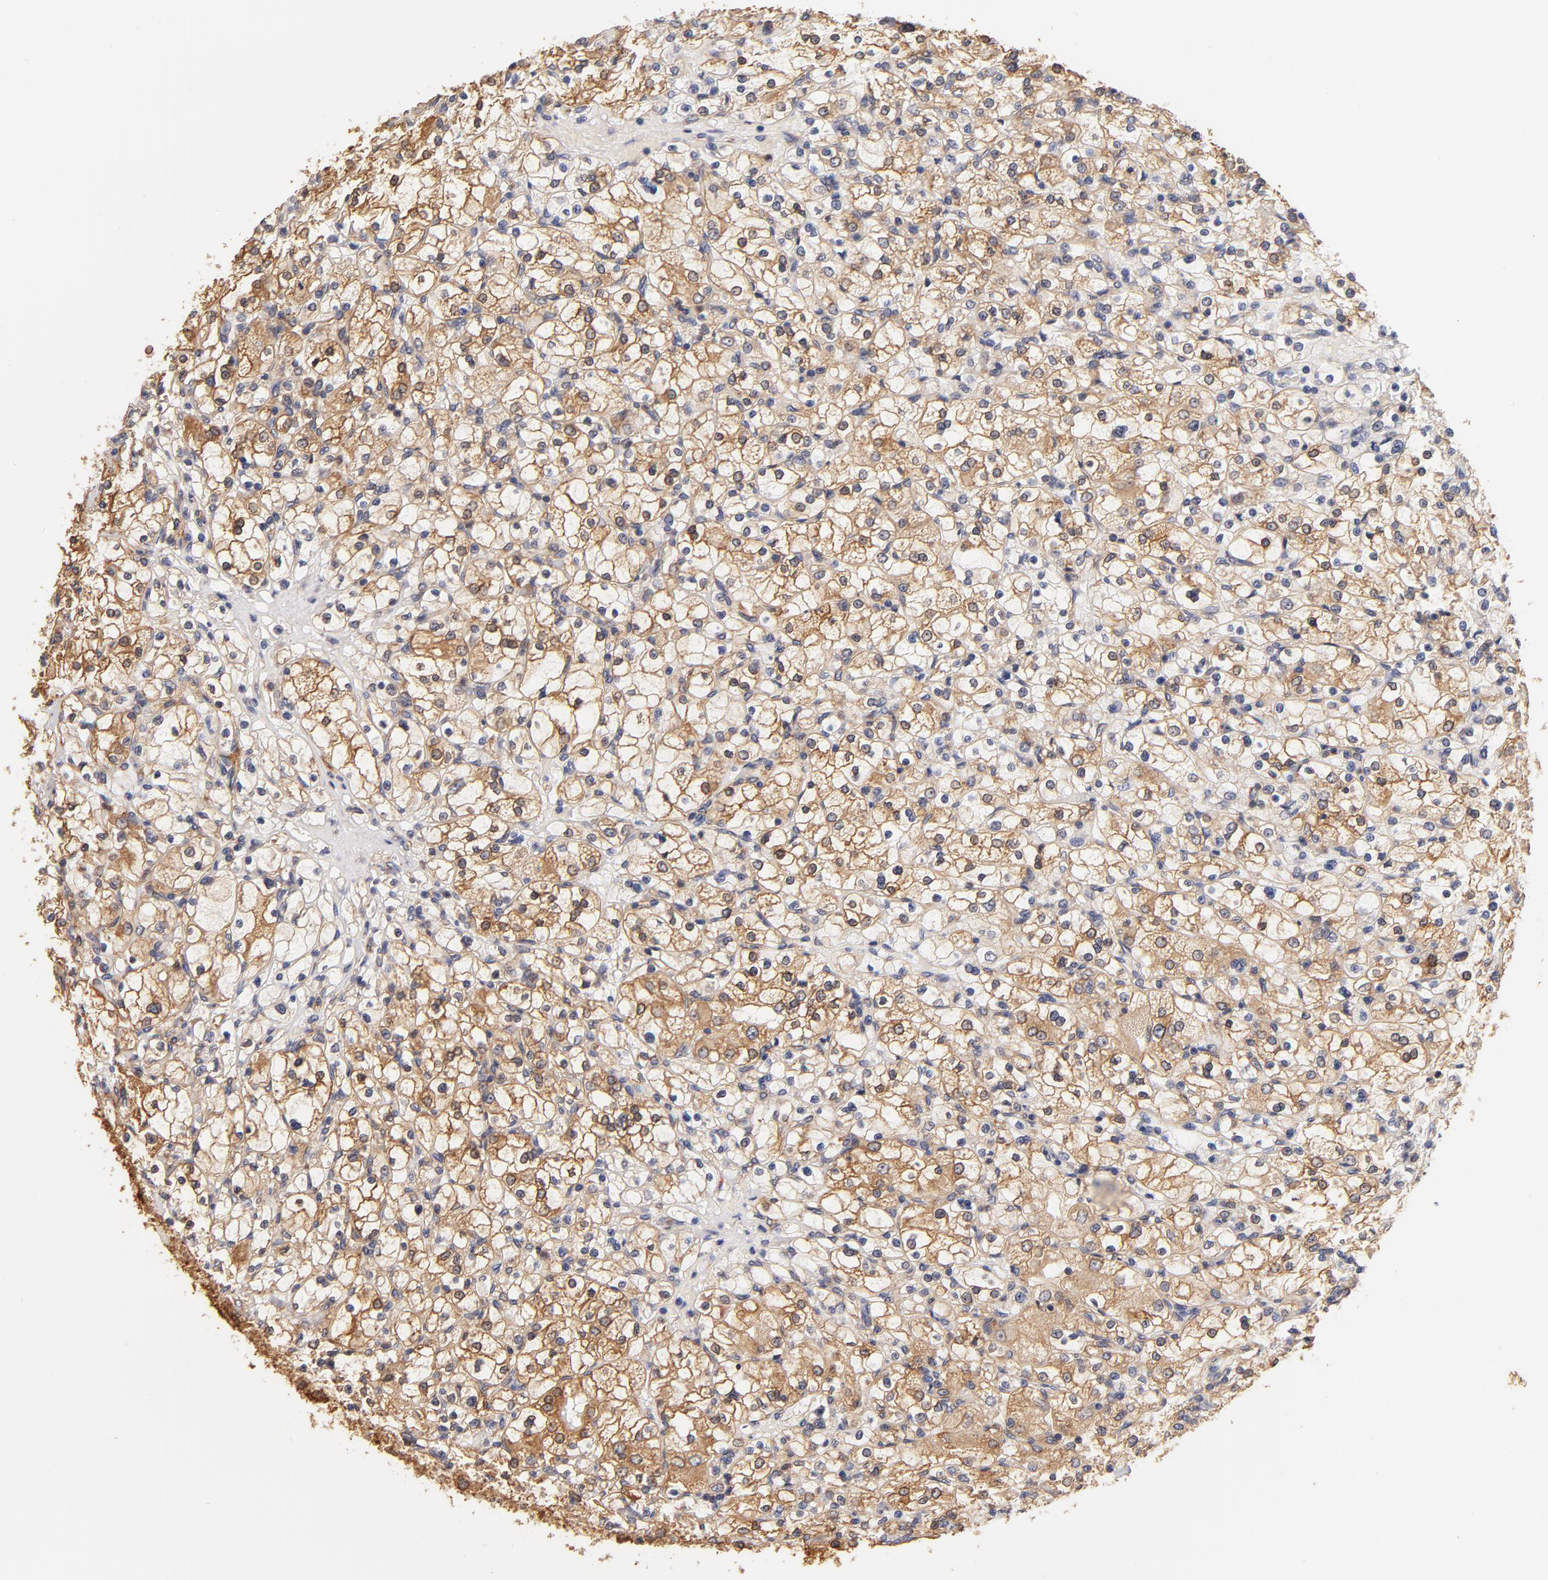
{"staining": {"intensity": "moderate", "quantity": "25%-75%", "location": "cytoplasmic/membranous"}, "tissue": "renal cancer", "cell_type": "Tumor cells", "image_type": "cancer", "snomed": [{"axis": "morphology", "description": "Adenocarcinoma, NOS"}, {"axis": "topography", "description": "Kidney"}], "caption": "Human adenocarcinoma (renal) stained with a brown dye shows moderate cytoplasmic/membranous positive staining in approximately 25%-75% of tumor cells.", "gene": "FCMR", "patient": {"sex": "female", "age": 83}}